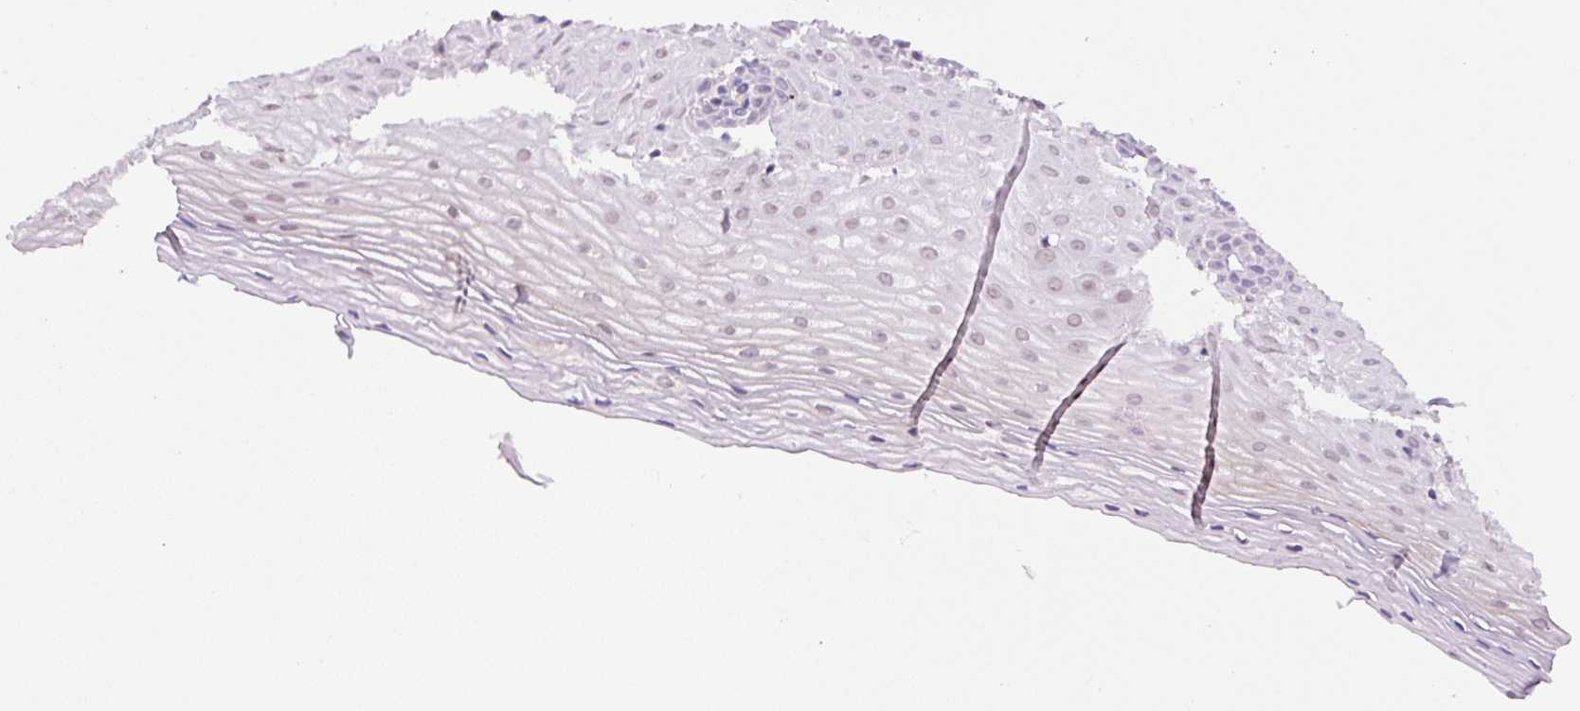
{"staining": {"intensity": "moderate", "quantity": "25%-75%", "location": "cytoplasmic/membranous"}, "tissue": "cervix", "cell_type": "Glandular cells", "image_type": "normal", "snomed": [{"axis": "morphology", "description": "Normal tissue, NOS"}, {"axis": "topography", "description": "Cervix"}], "caption": "Immunohistochemical staining of normal cervix shows moderate cytoplasmic/membranous protein positivity in about 25%-75% of glandular cells.", "gene": "CEBPZOS", "patient": {"sex": "female", "age": 36}}